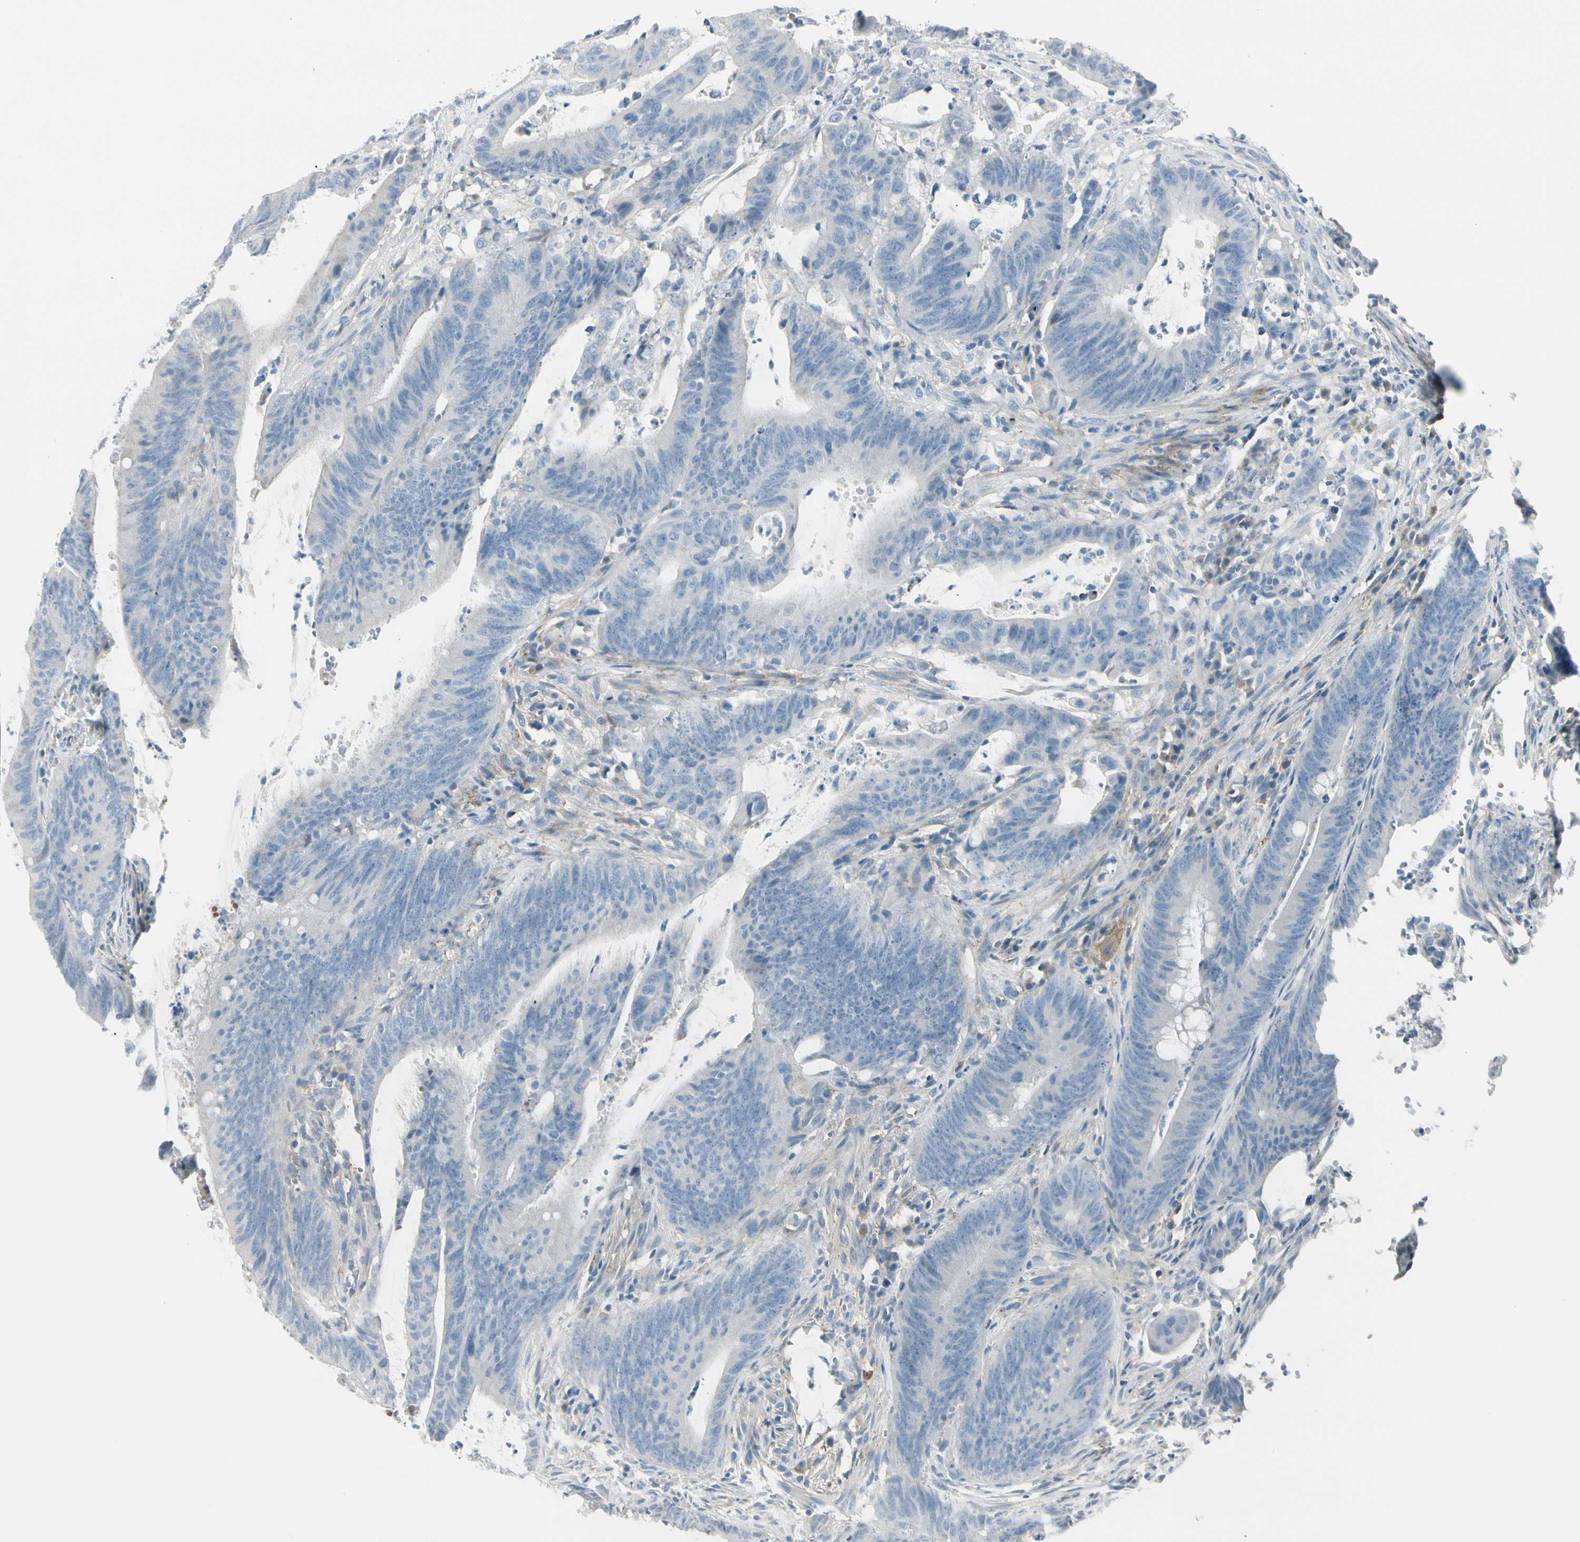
{"staining": {"intensity": "negative", "quantity": "none", "location": "none"}, "tissue": "colorectal cancer", "cell_type": "Tumor cells", "image_type": "cancer", "snomed": [{"axis": "morphology", "description": "Adenocarcinoma, NOS"}, {"axis": "topography", "description": "Rectum"}], "caption": "Tumor cells are negative for protein expression in human colorectal adenocarcinoma. Brightfield microscopy of immunohistochemistry (IHC) stained with DAB (3,3'-diaminobenzidine) (brown) and hematoxylin (blue), captured at high magnification.", "gene": "CACNA2D1", "patient": {"sex": "female", "age": 66}}